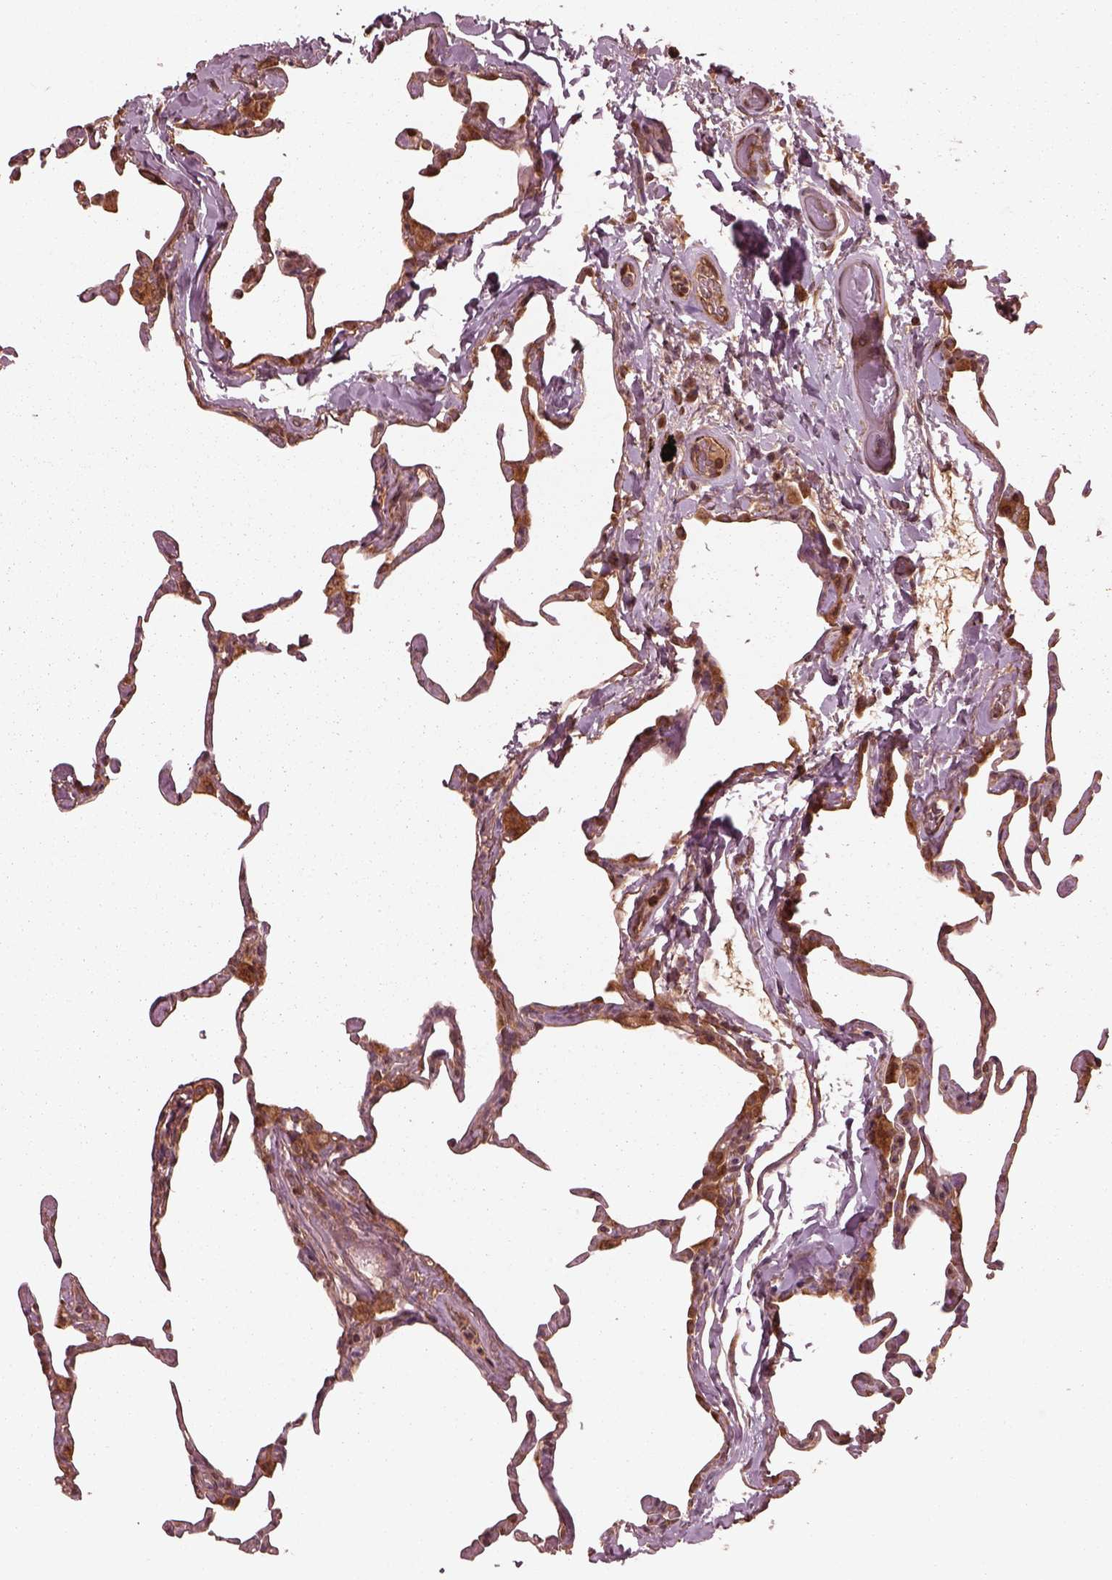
{"staining": {"intensity": "moderate", "quantity": "25%-75%", "location": "cytoplasmic/membranous"}, "tissue": "lung", "cell_type": "Alveolar cells", "image_type": "normal", "snomed": [{"axis": "morphology", "description": "Normal tissue, NOS"}, {"axis": "topography", "description": "Lung"}], "caption": "A brown stain labels moderate cytoplasmic/membranous positivity of a protein in alveolar cells of normal human lung.", "gene": "PIK3R2", "patient": {"sex": "male", "age": 65}}